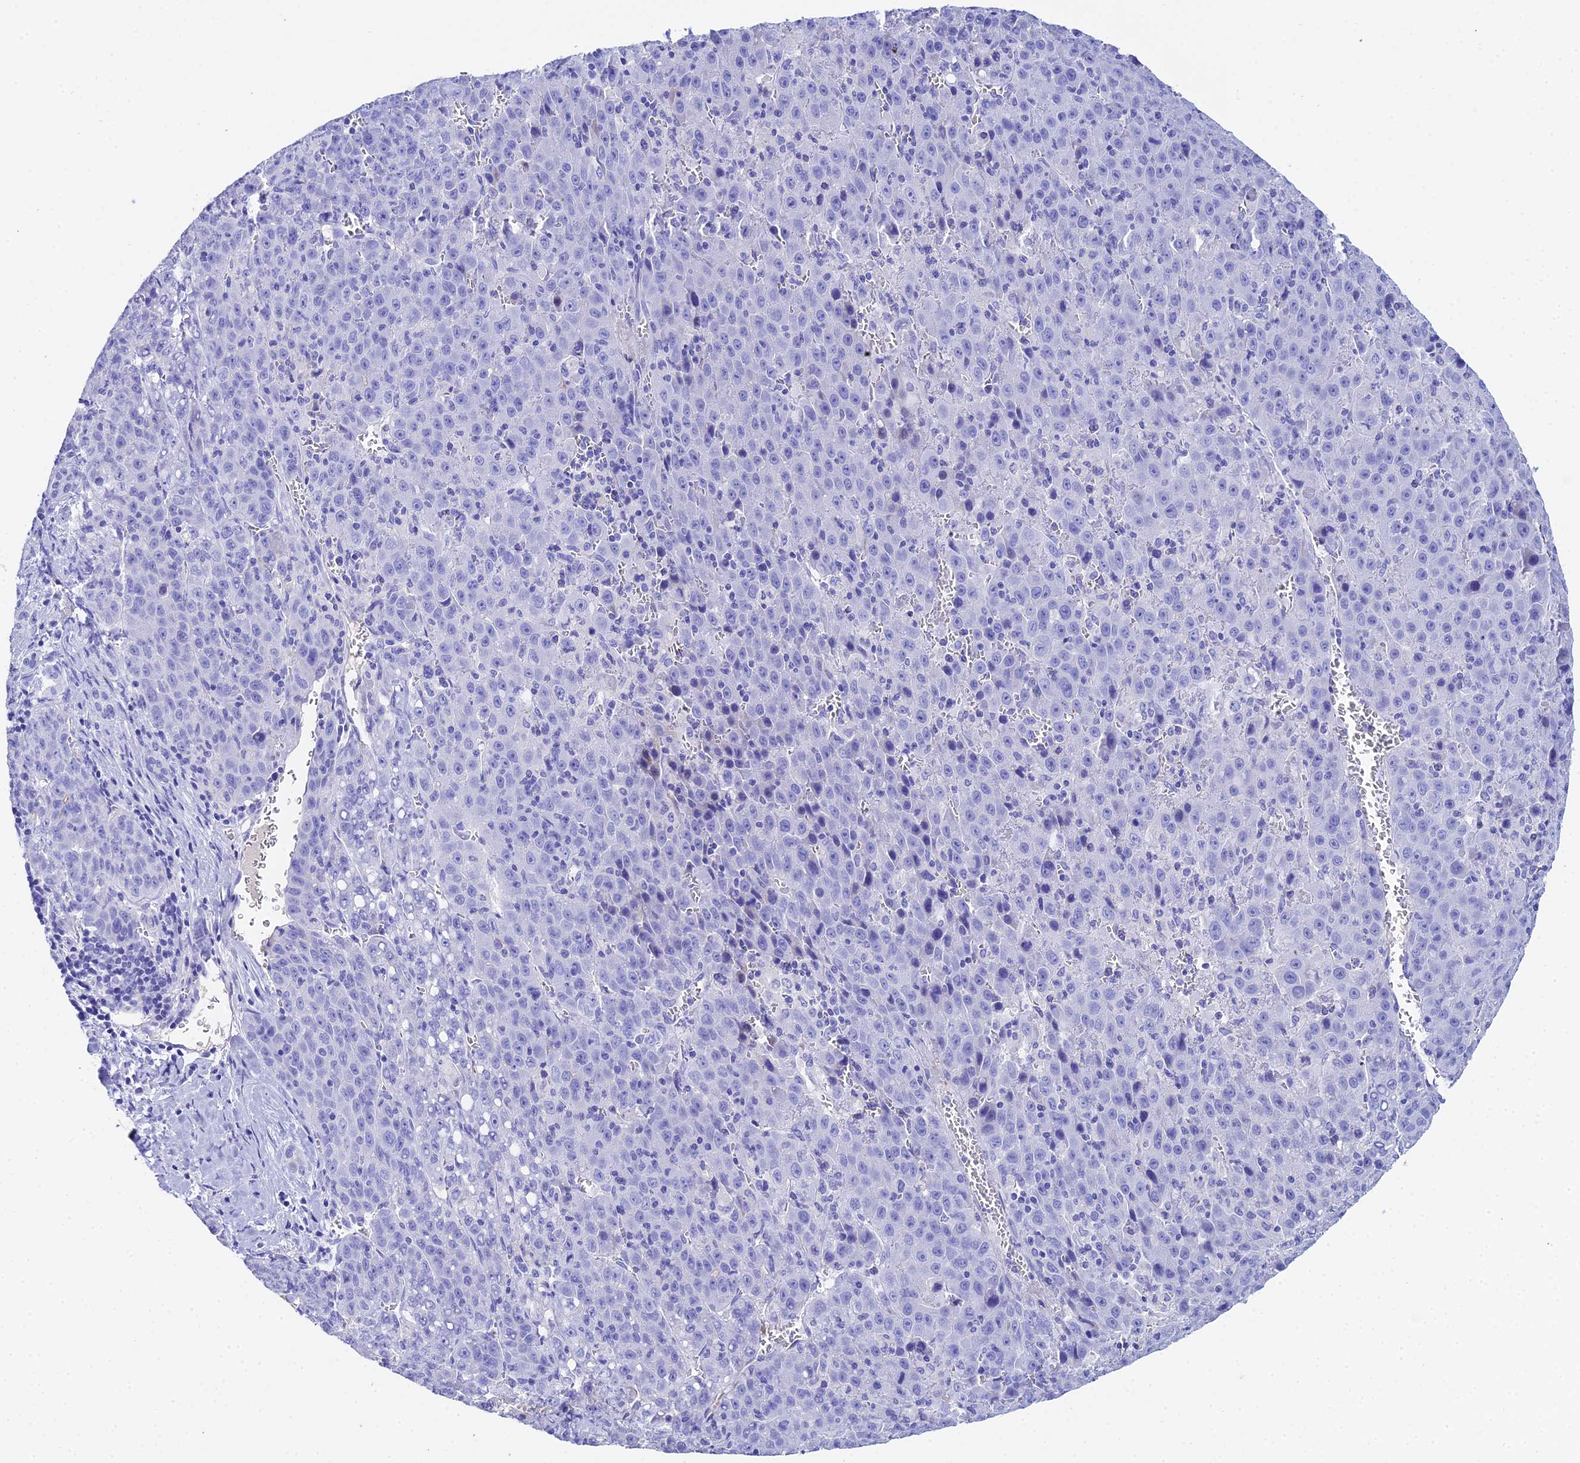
{"staining": {"intensity": "negative", "quantity": "none", "location": "none"}, "tissue": "liver cancer", "cell_type": "Tumor cells", "image_type": "cancer", "snomed": [{"axis": "morphology", "description": "Carcinoma, Hepatocellular, NOS"}, {"axis": "topography", "description": "Liver"}], "caption": "Immunohistochemistry (IHC) of liver hepatocellular carcinoma exhibits no staining in tumor cells. (DAB immunohistochemistry with hematoxylin counter stain).", "gene": "CELA3A", "patient": {"sex": "female", "age": 53}}